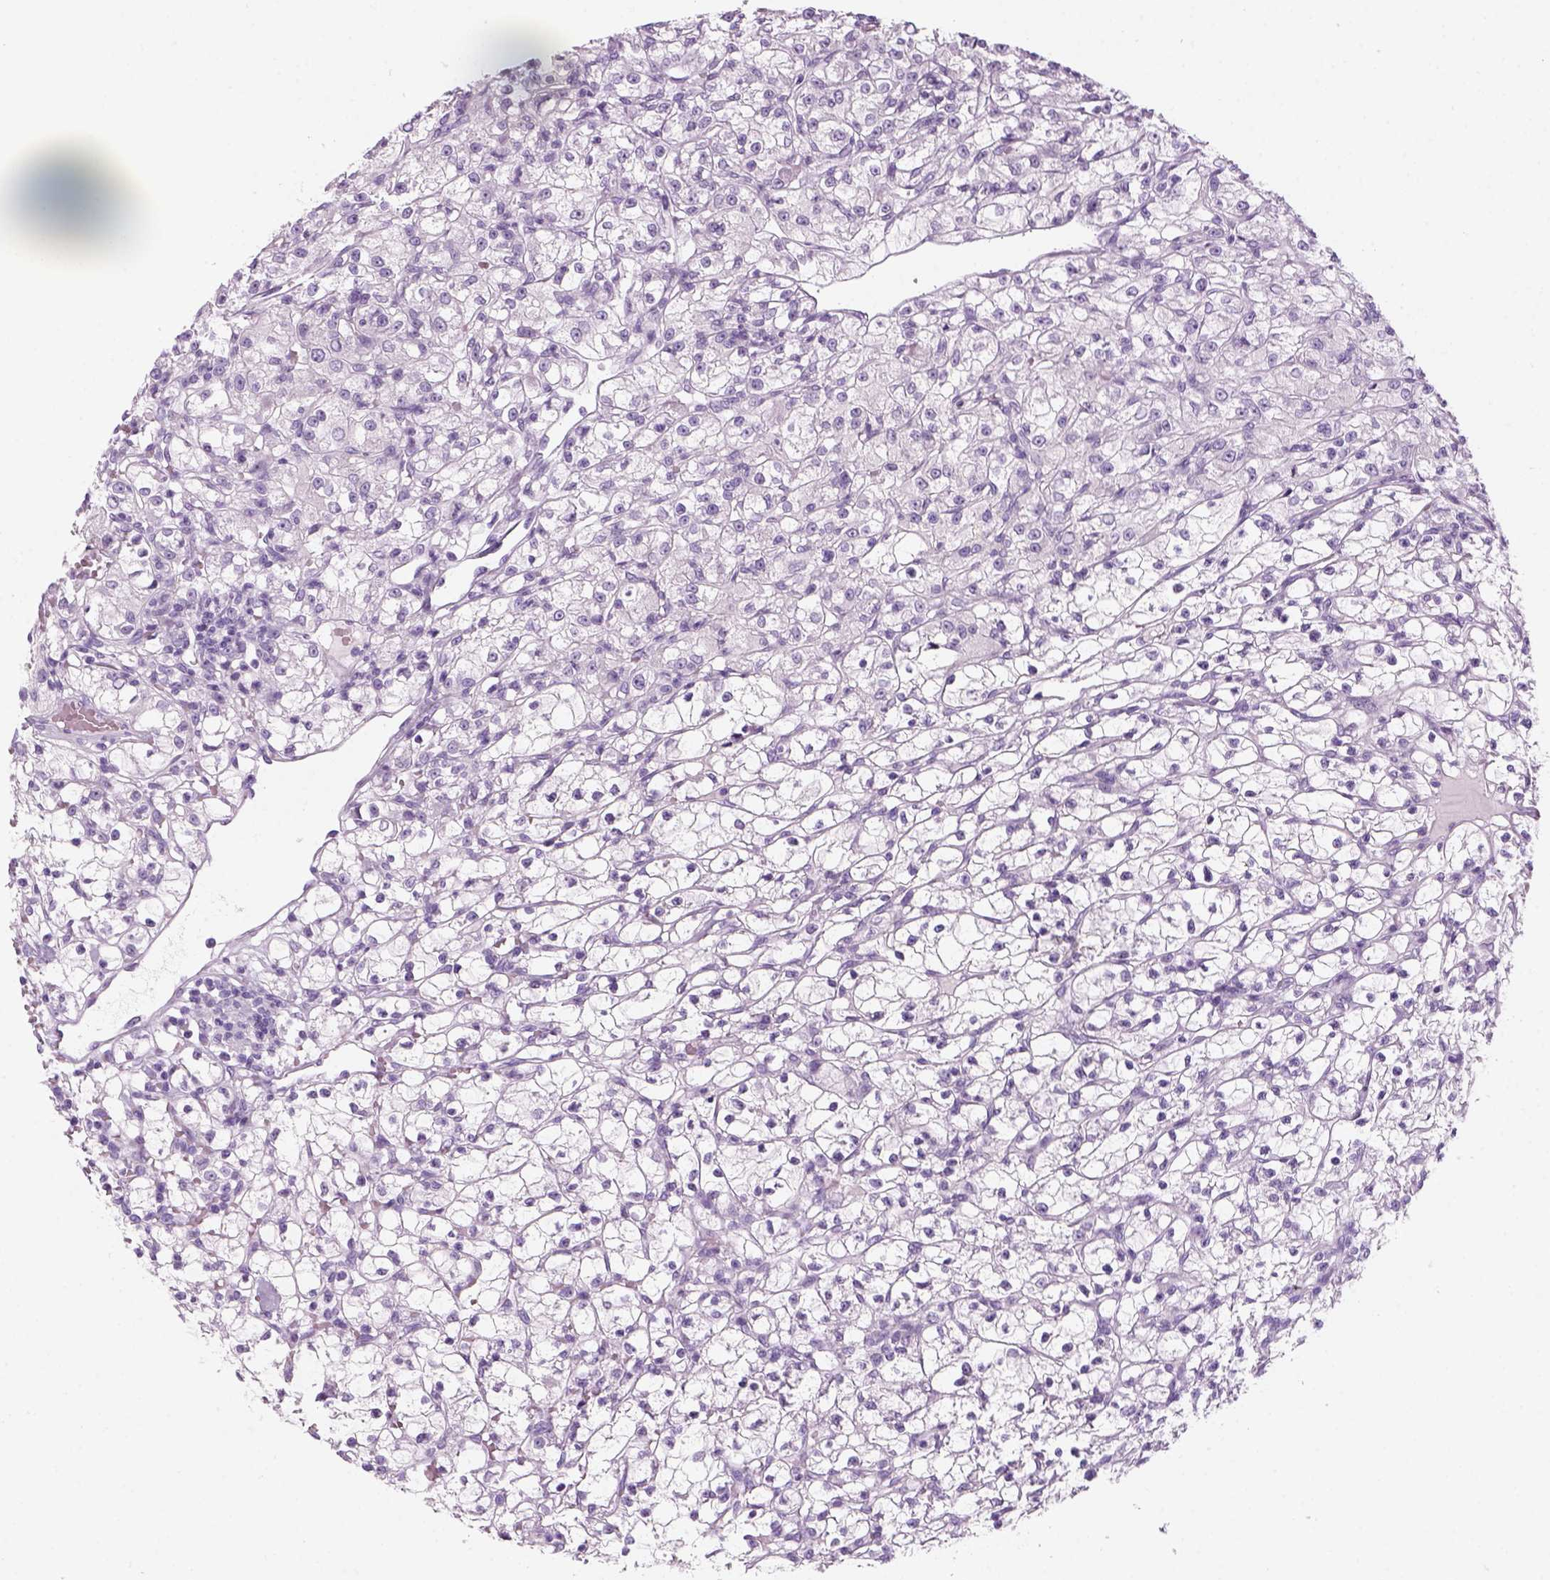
{"staining": {"intensity": "negative", "quantity": "none", "location": "none"}, "tissue": "renal cancer", "cell_type": "Tumor cells", "image_type": "cancer", "snomed": [{"axis": "morphology", "description": "Adenocarcinoma, NOS"}, {"axis": "topography", "description": "Kidney"}], "caption": "Renal cancer (adenocarcinoma) was stained to show a protein in brown. There is no significant positivity in tumor cells.", "gene": "KRTAP11-1", "patient": {"sex": "female", "age": 59}}